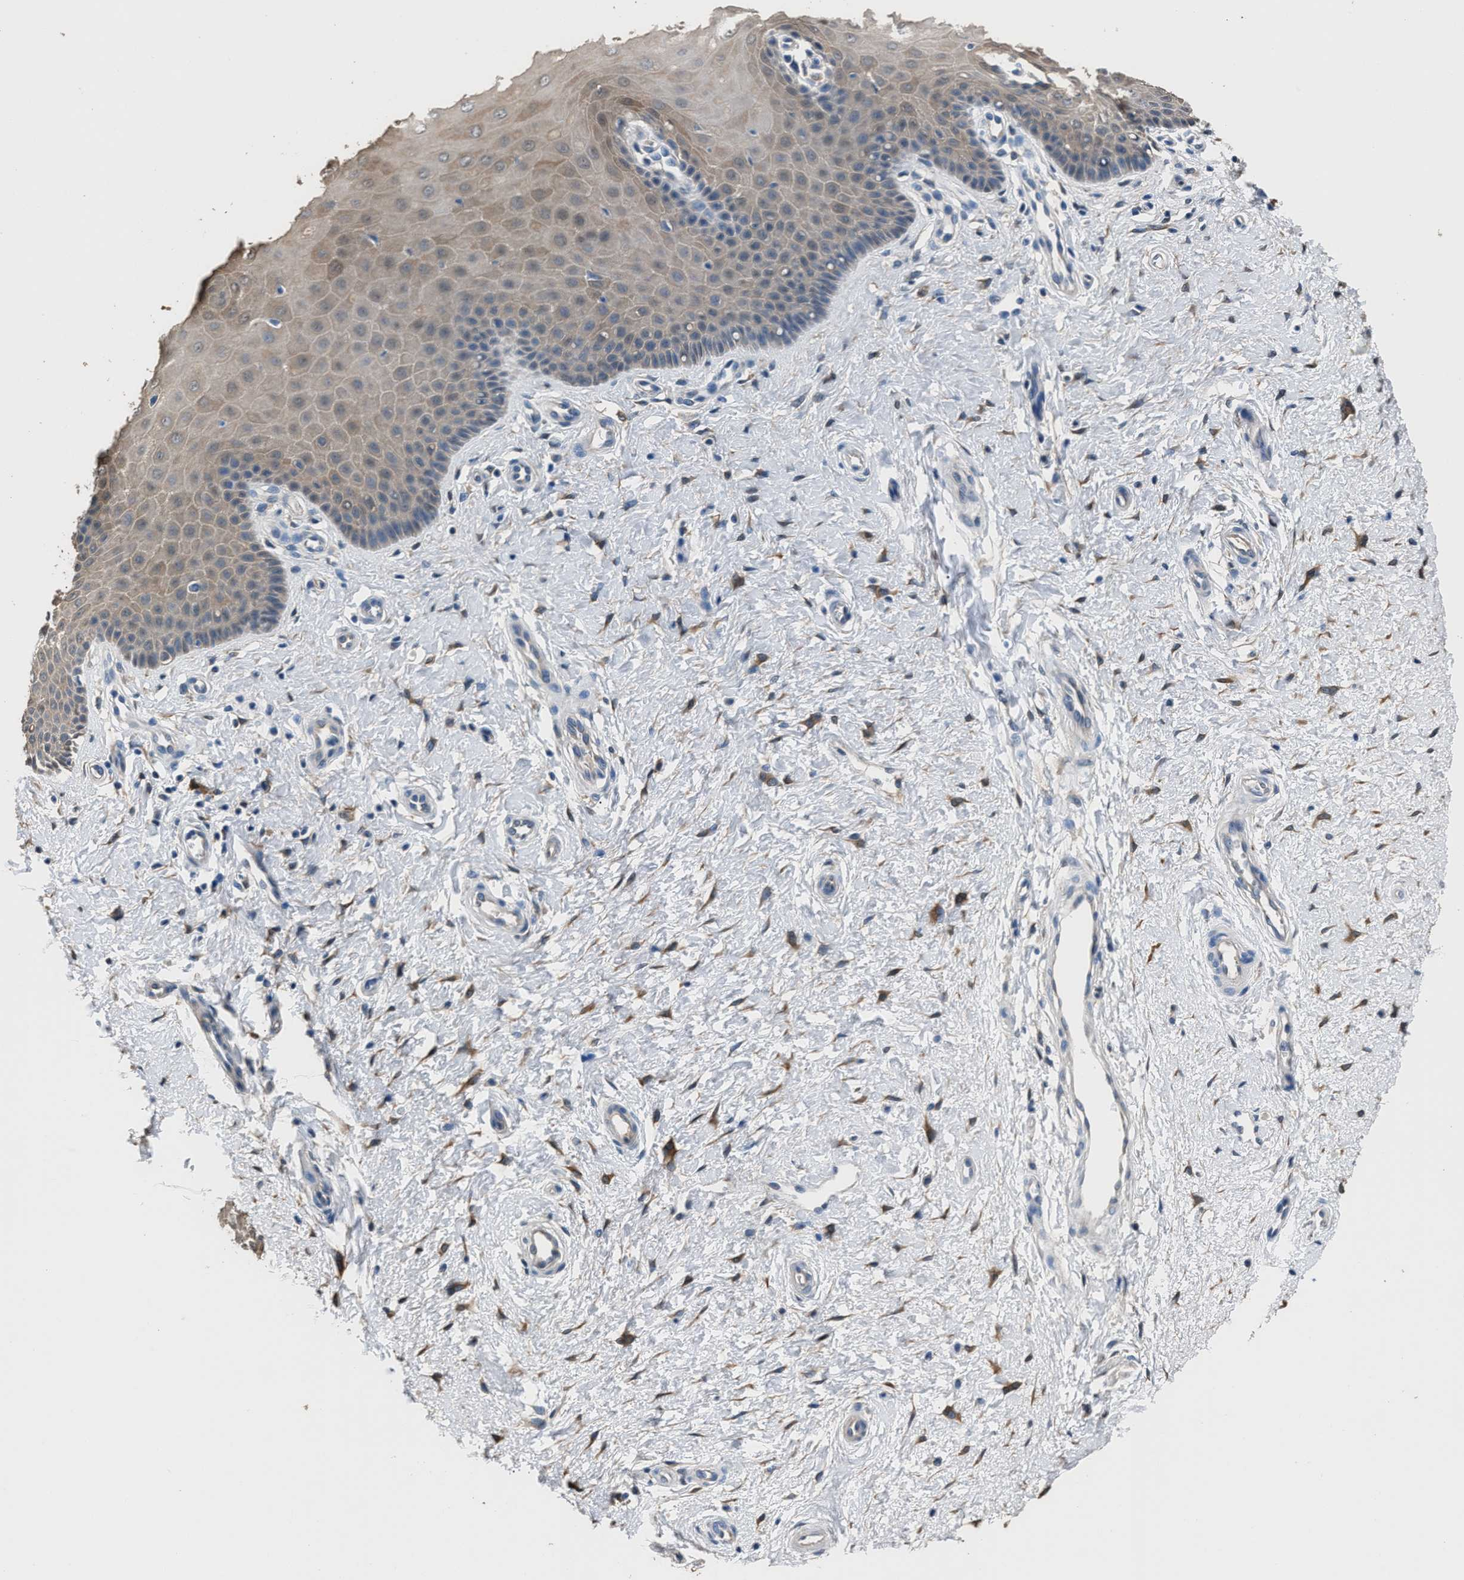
{"staining": {"intensity": "moderate", "quantity": ">75%", "location": "cytoplasmic/membranous"}, "tissue": "cervix", "cell_type": "Squamous epithelial cells", "image_type": "normal", "snomed": [{"axis": "morphology", "description": "Normal tissue, NOS"}, {"axis": "topography", "description": "Cervix"}], "caption": "A histopathology image of cervix stained for a protein displays moderate cytoplasmic/membranous brown staining in squamous epithelial cells. The staining is performed using DAB brown chromogen to label protein expression. The nuclei are counter-stained blue using hematoxylin.", "gene": "GSTP1", "patient": {"sex": "female", "age": 55}}